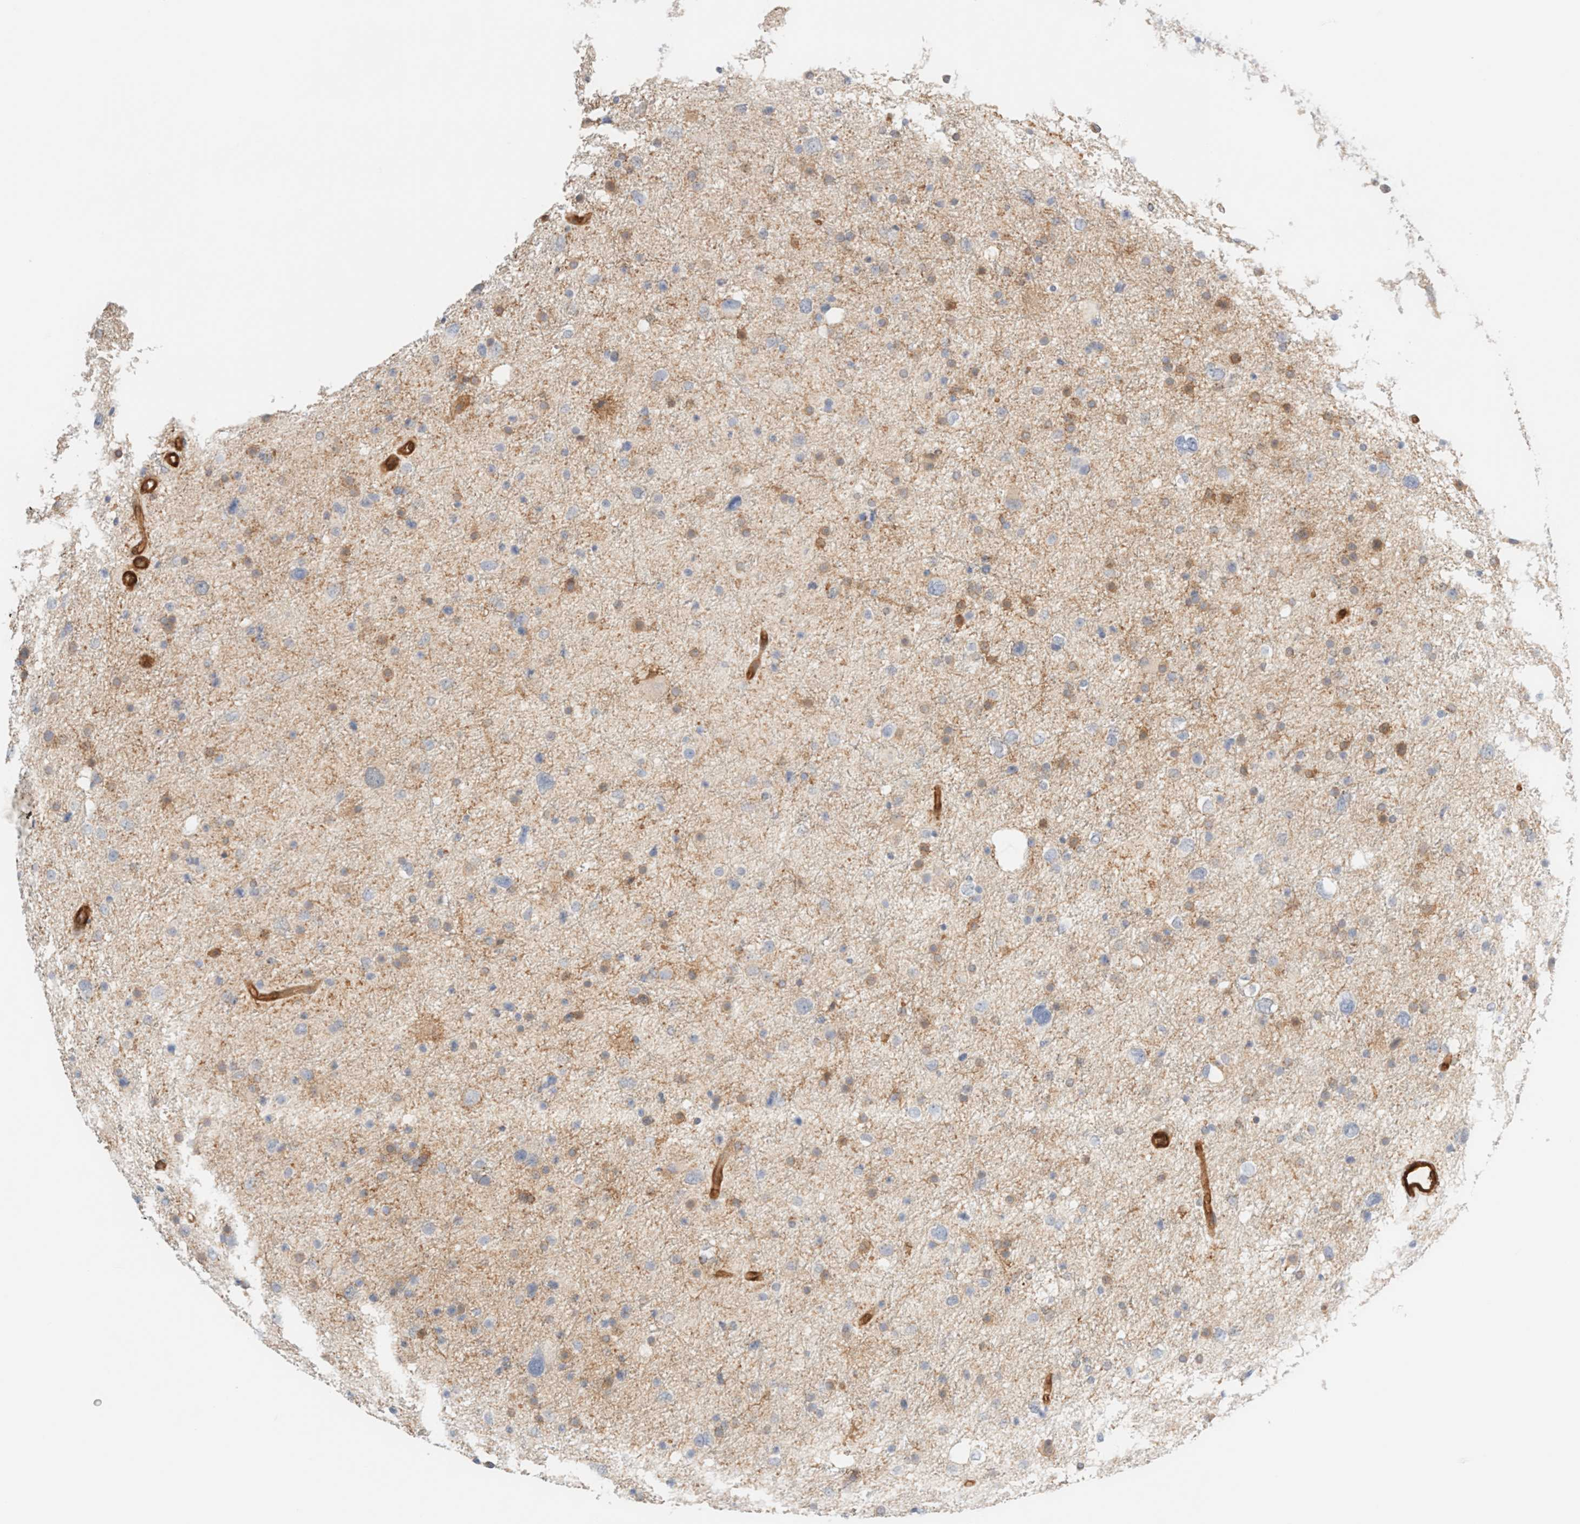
{"staining": {"intensity": "moderate", "quantity": "<25%", "location": "cytoplasmic/membranous"}, "tissue": "glioma", "cell_type": "Tumor cells", "image_type": "cancer", "snomed": [{"axis": "morphology", "description": "Glioma, malignant, Low grade"}, {"axis": "topography", "description": "Brain"}], "caption": "Glioma stained with a protein marker displays moderate staining in tumor cells.", "gene": "LMCD1", "patient": {"sex": "female", "age": 37}}